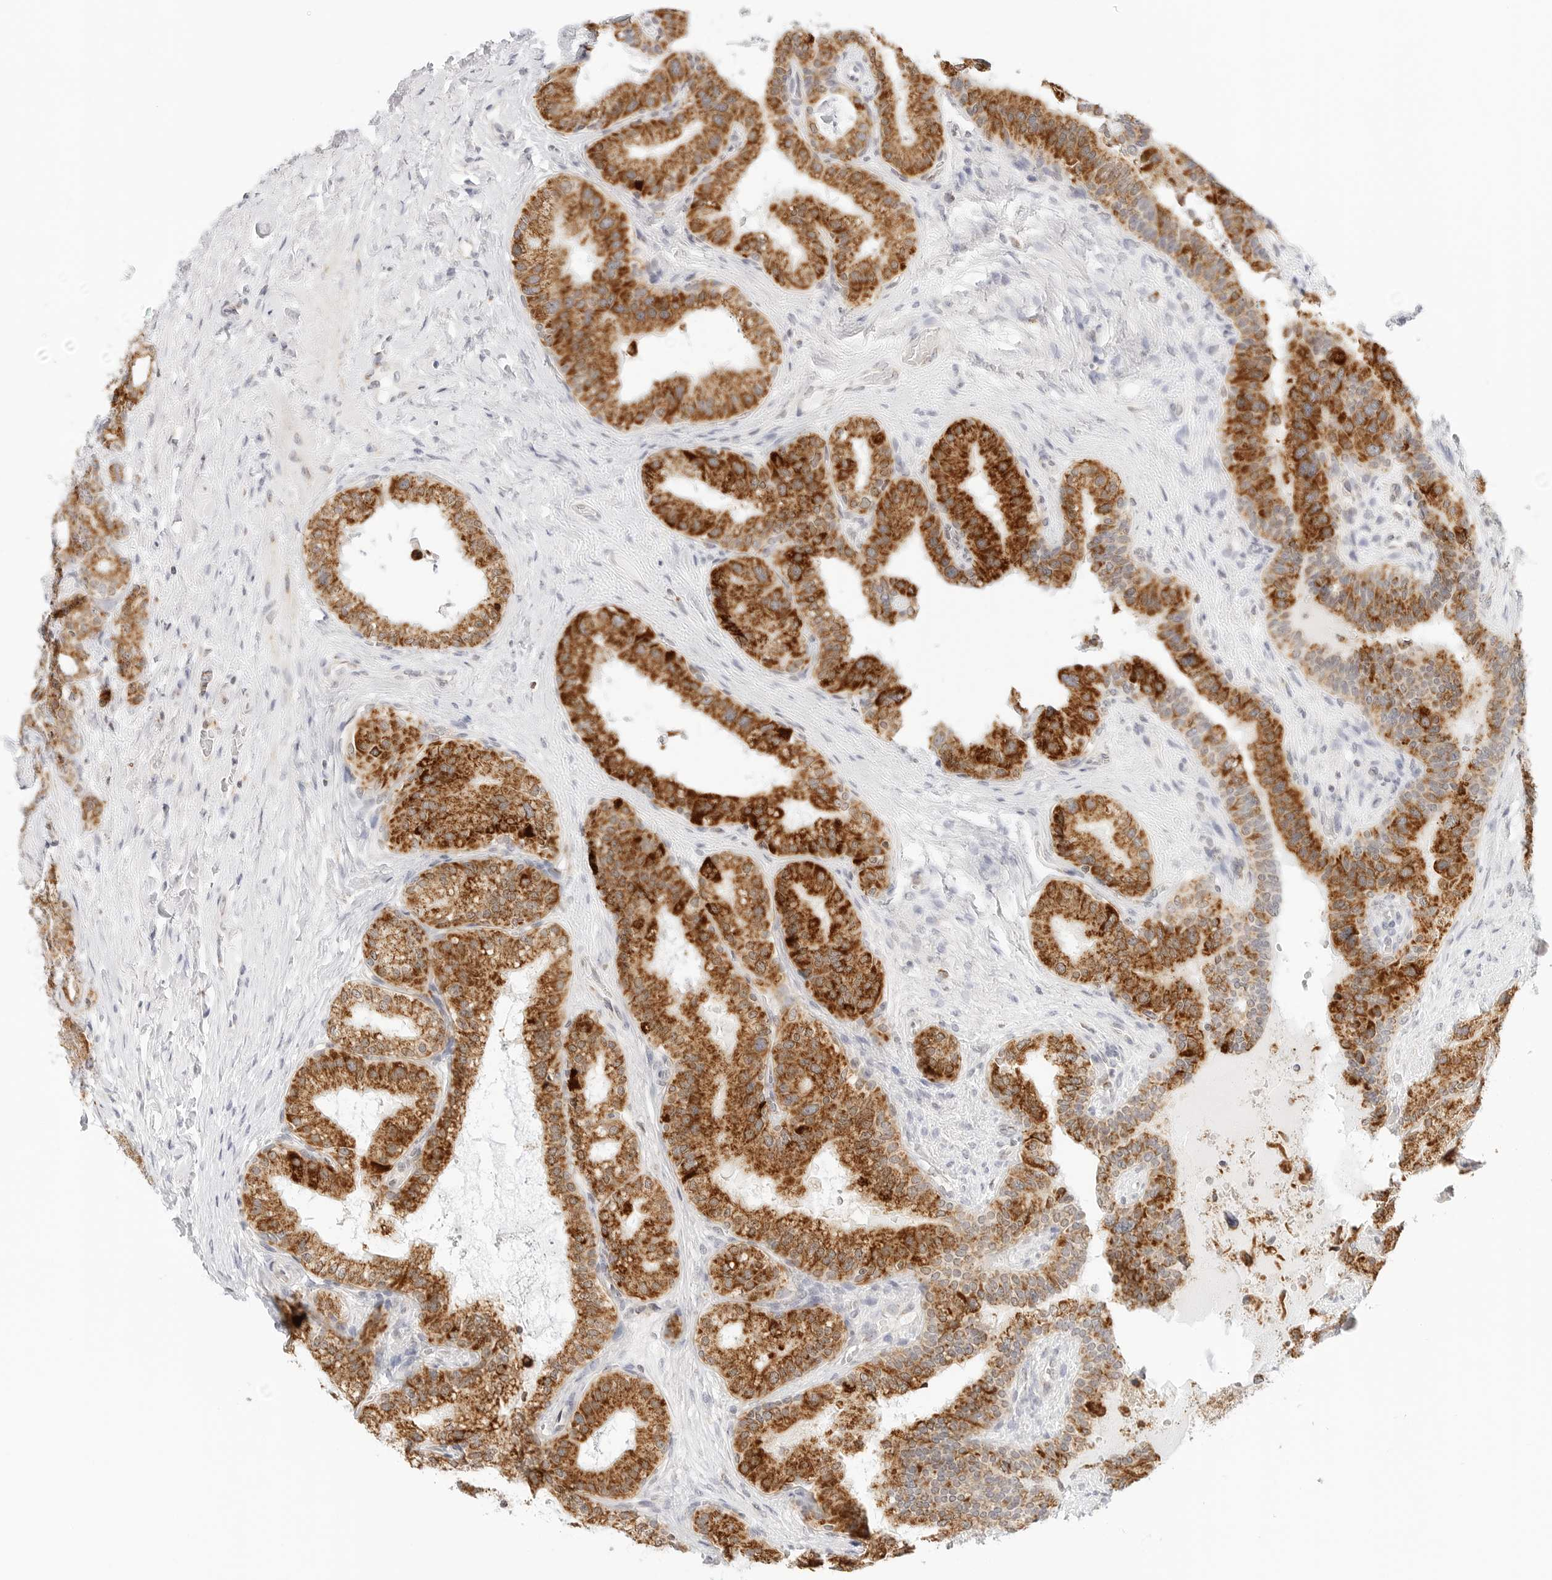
{"staining": {"intensity": "strong", "quantity": ">75%", "location": "cytoplasmic/membranous"}, "tissue": "prostate cancer", "cell_type": "Tumor cells", "image_type": "cancer", "snomed": [{"axis": "morphology", "description": "Adenocarcinoma, High grade"}, {"axis": "topography", "description": "Prostate"}], "caption": "Protein expression analysis of human adenocarcinoma (high-grade) (prostate) reveals strong cytoplasmic/membranous staining in approximately >75% of tumor cells.", "gene": "FH", "patient": {"sex": "male", "age": 56}}